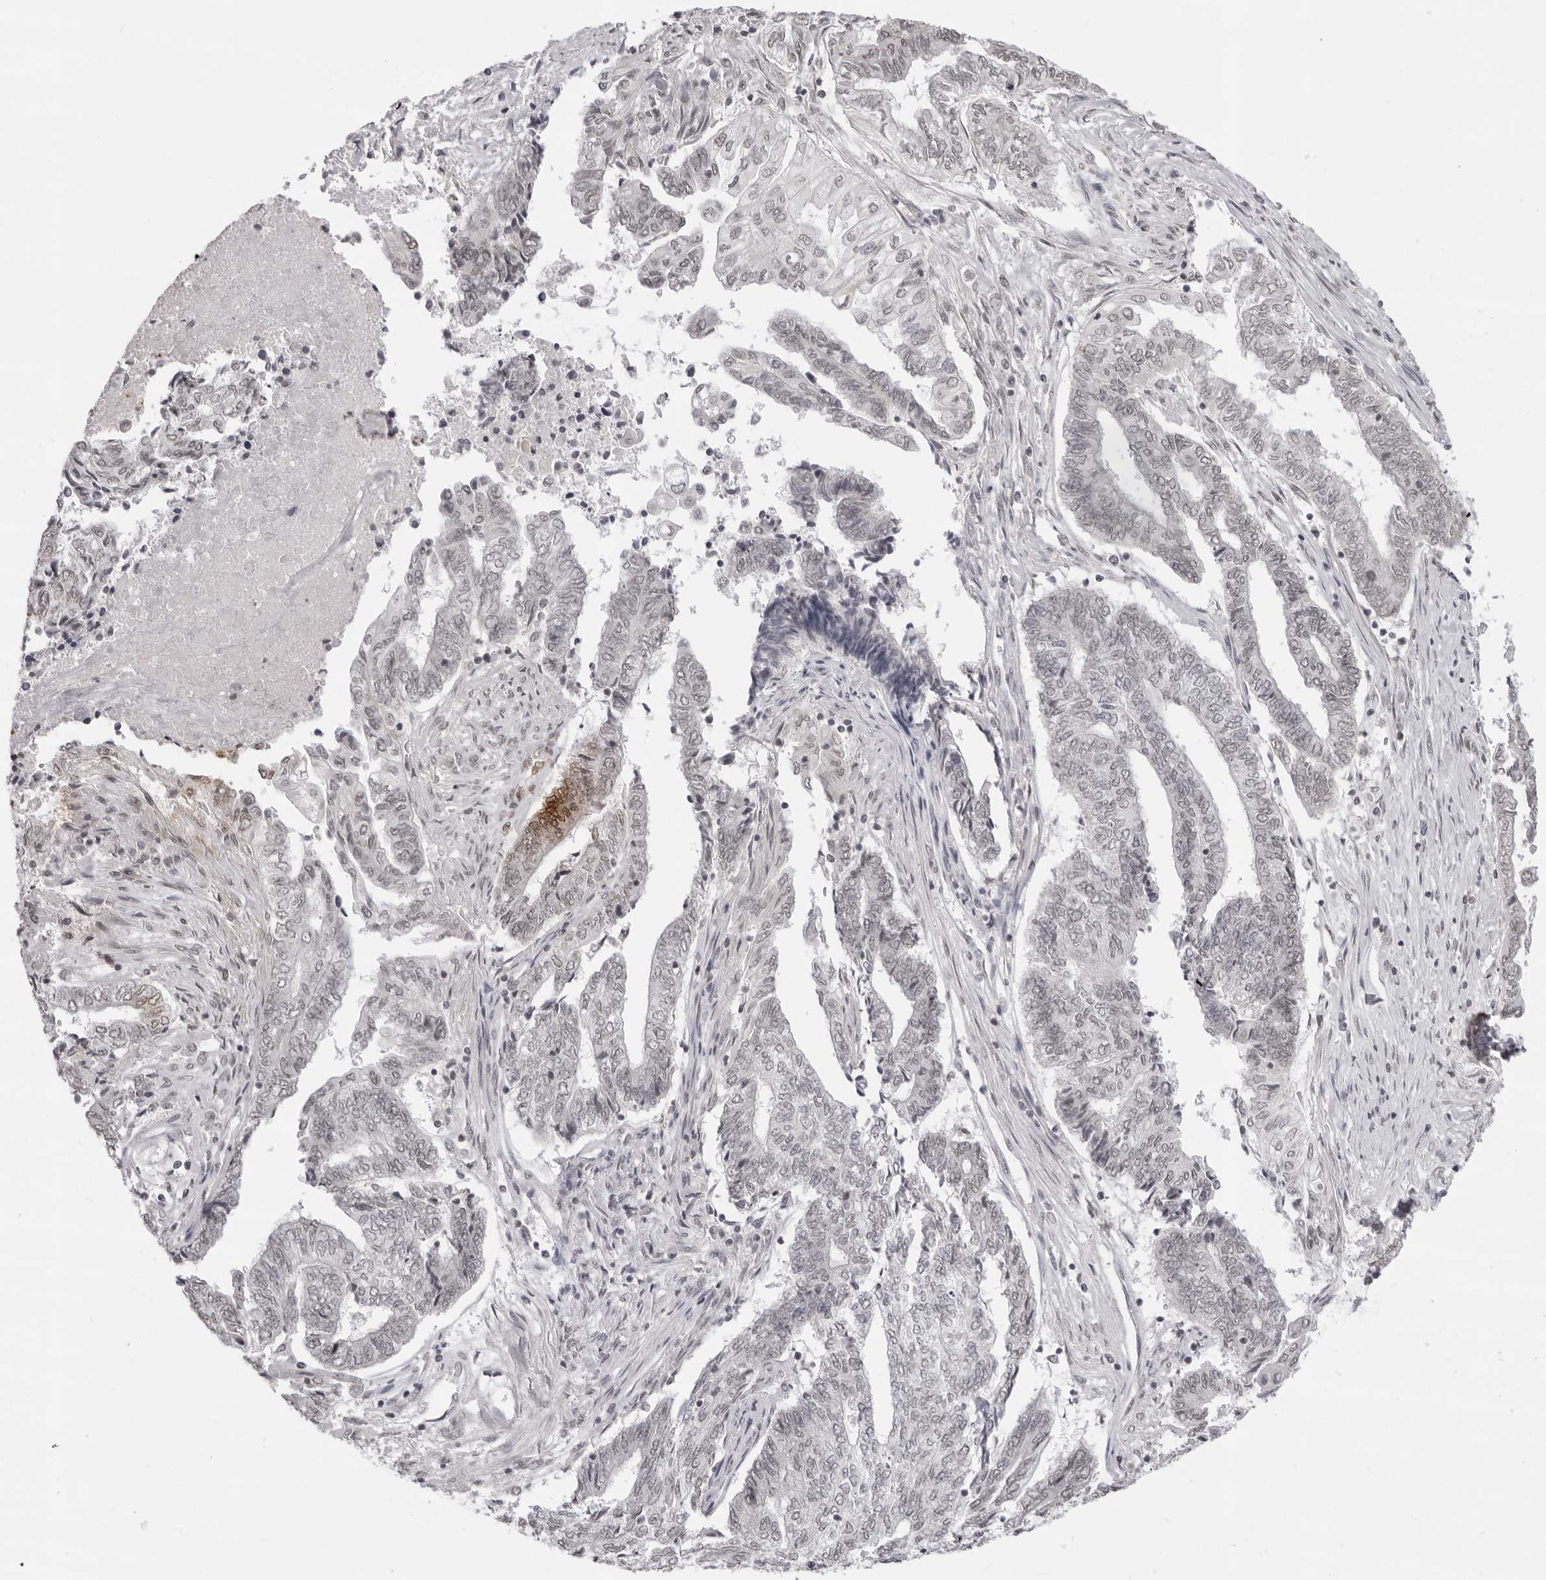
{"staining": {"intensity": "negative", "quantity": "none", "location": "none"}, "tissue": "endometrial cancer", "cell_type": "Tumor cells", "image_type": "cancer", "snomed": [{"axis": "morphology", "description": "Adenocarcinoma, NOS"}, {"axis": "topography", "description": "Uterus"}, {"axis": "topography", "description": "Endometrium"}], "caption": "A micrograph of human endometrial cancer (adenocarcinoma) is negative for staining in tumor cells. Nuclei are stained in blue.", "gene": "NTM", "patient": {"sex": "female", "age": 70}}